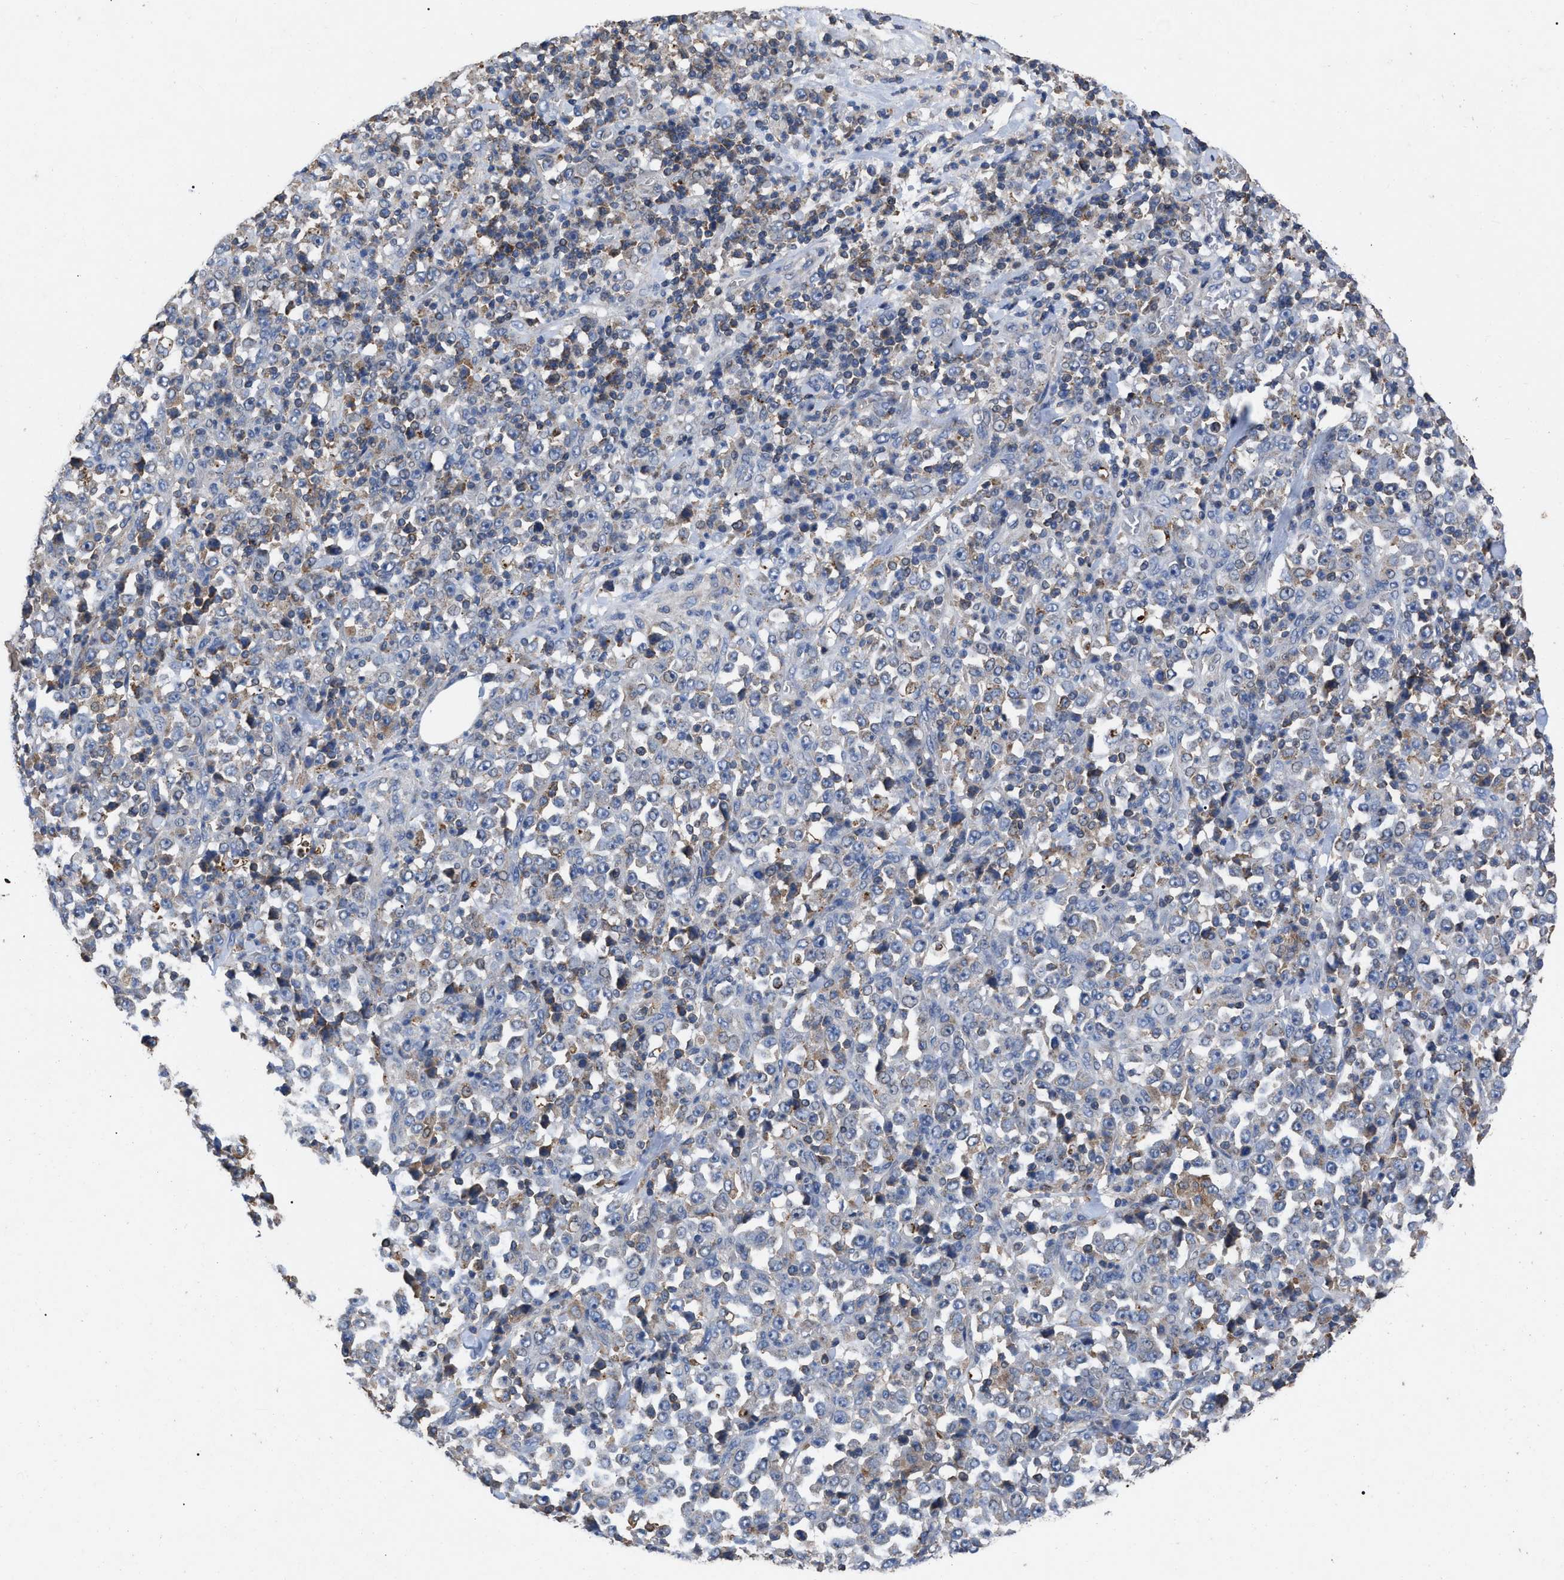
{"staining": {"intensity": "negative", "quantity": "none", "location": "none"}, "tissue": "stomach cancer", "cell_type": "Tumor cells", "image_type": "cancer", "snomed": [{"axis": "morphology", "description": "Normal tissue, NOS"}, {"axis": "morphology", "description": "Adenocarcinoma, NOS"}, {"axis": "topography", "description": "Stomach, upper"}, {"axis": "topography", "description": "Stomach"}], "caption": "IHC of stomach cancer (adenocarcinoma) reveals no staining in tumor cells.", "gene": "FAM171A2", "patient": {"sex": "male", "age": 59}}